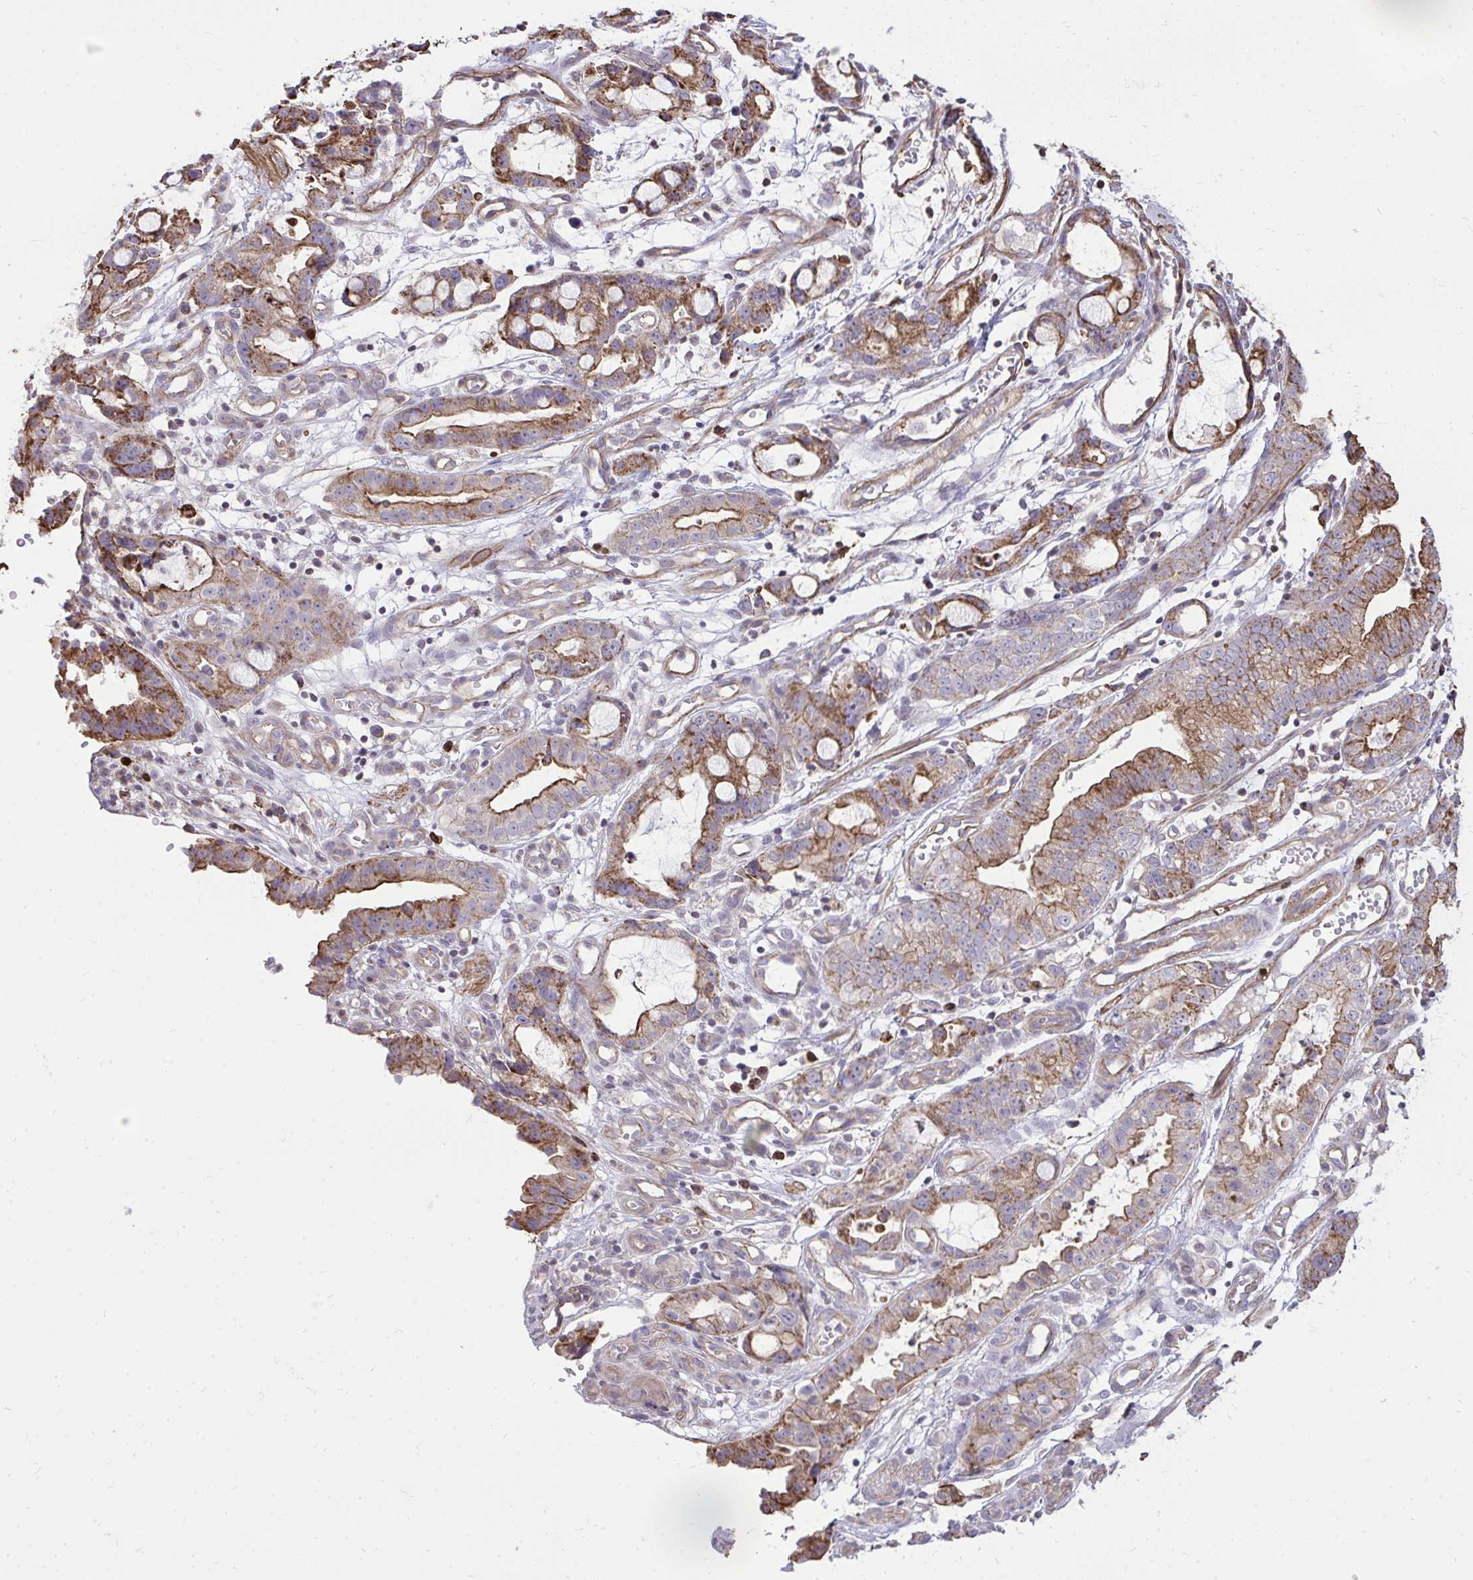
{"staining": {"intensity": "strong", "quantity": "25%-75%", "location": "cytoplasmic/membranous"}, "tissue": "stomach cancer", "cell_type": "Tumor cells", "image_type": "cancer", "snomed": [{"axis": "morphology", "description": "Adenocarcinoma, NOS"}, {"axis": "topography", "description": "Stomach"}], "caption": "This image shows stomach cancer stained with IHC to label a protein in brown. The cytoplasmic/membranous of tumor cells show strong positivity for the protein. Nuclei are counter-stained blue.", "gene": "SLC7A5", "patient": {"sex": "male", "age": 55}}